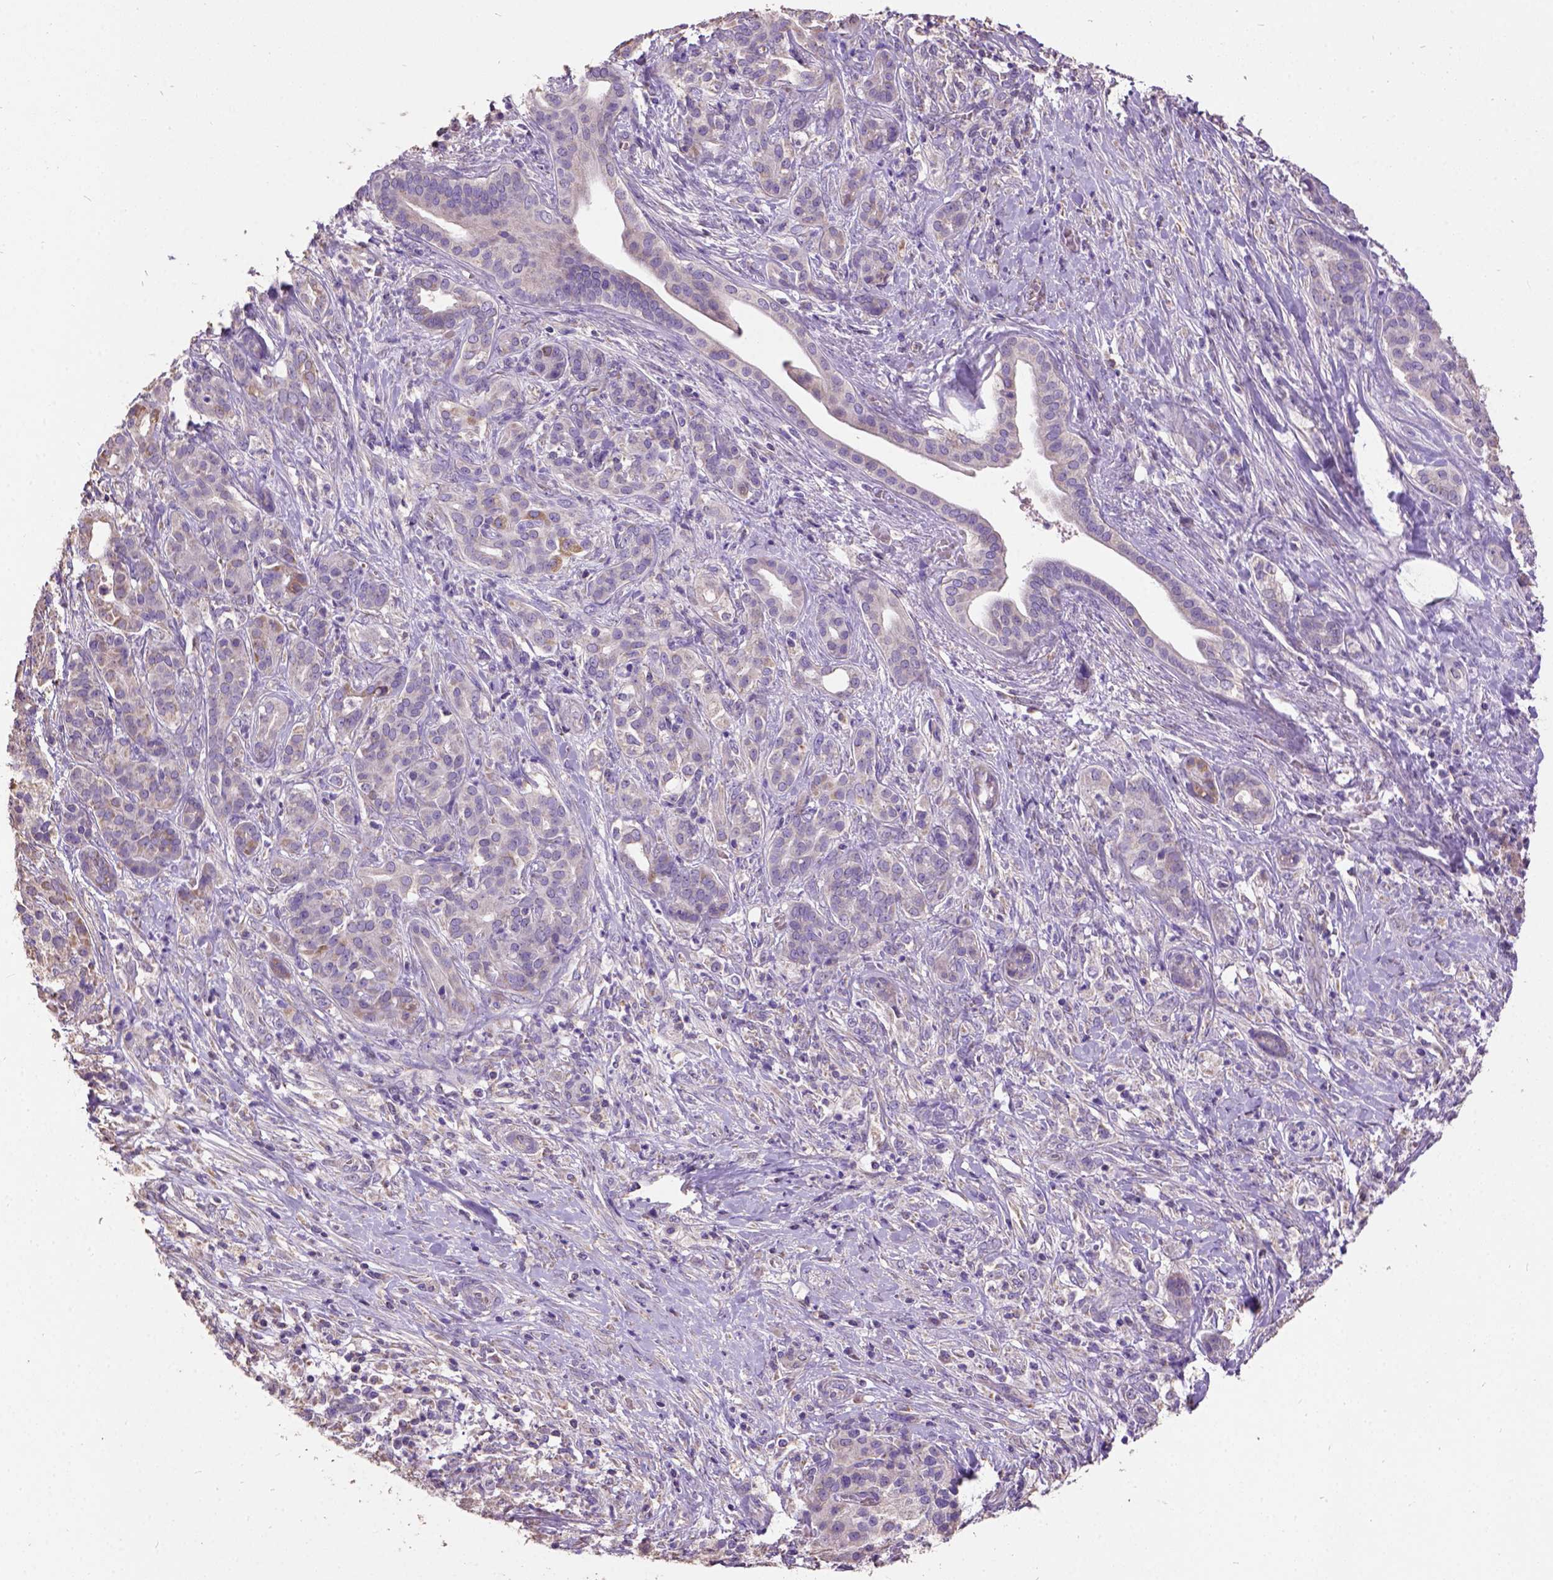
{"staining": {"intensity": "moderate", "quantity": "<25%", "location": "cytoplasmic/membranous"}, "tissue": "pancreatic cancer", "cell_type": "Tumor cells", "image_type": "cancer", "snomed": [{"axis": "morphology", "description": "Normal tissue, NOS"}, {"axis": "morphology", "description": "Inflammation, NOS"}, {"axis": "morphology", "description": "Adenocarcinoma, NOS"}, {"axis": "topography", "description": "Pancreas"}], "caption": "An immunohistochemistry (IHC) micrograph of tumor tissue is shown. Protein staining in brown shows moderate cytoplasmic/membranous positivity in pancreatic cancer within tumor cells.", "gene": "DQX1", "patient": {"sex": "male", "age": 57}}